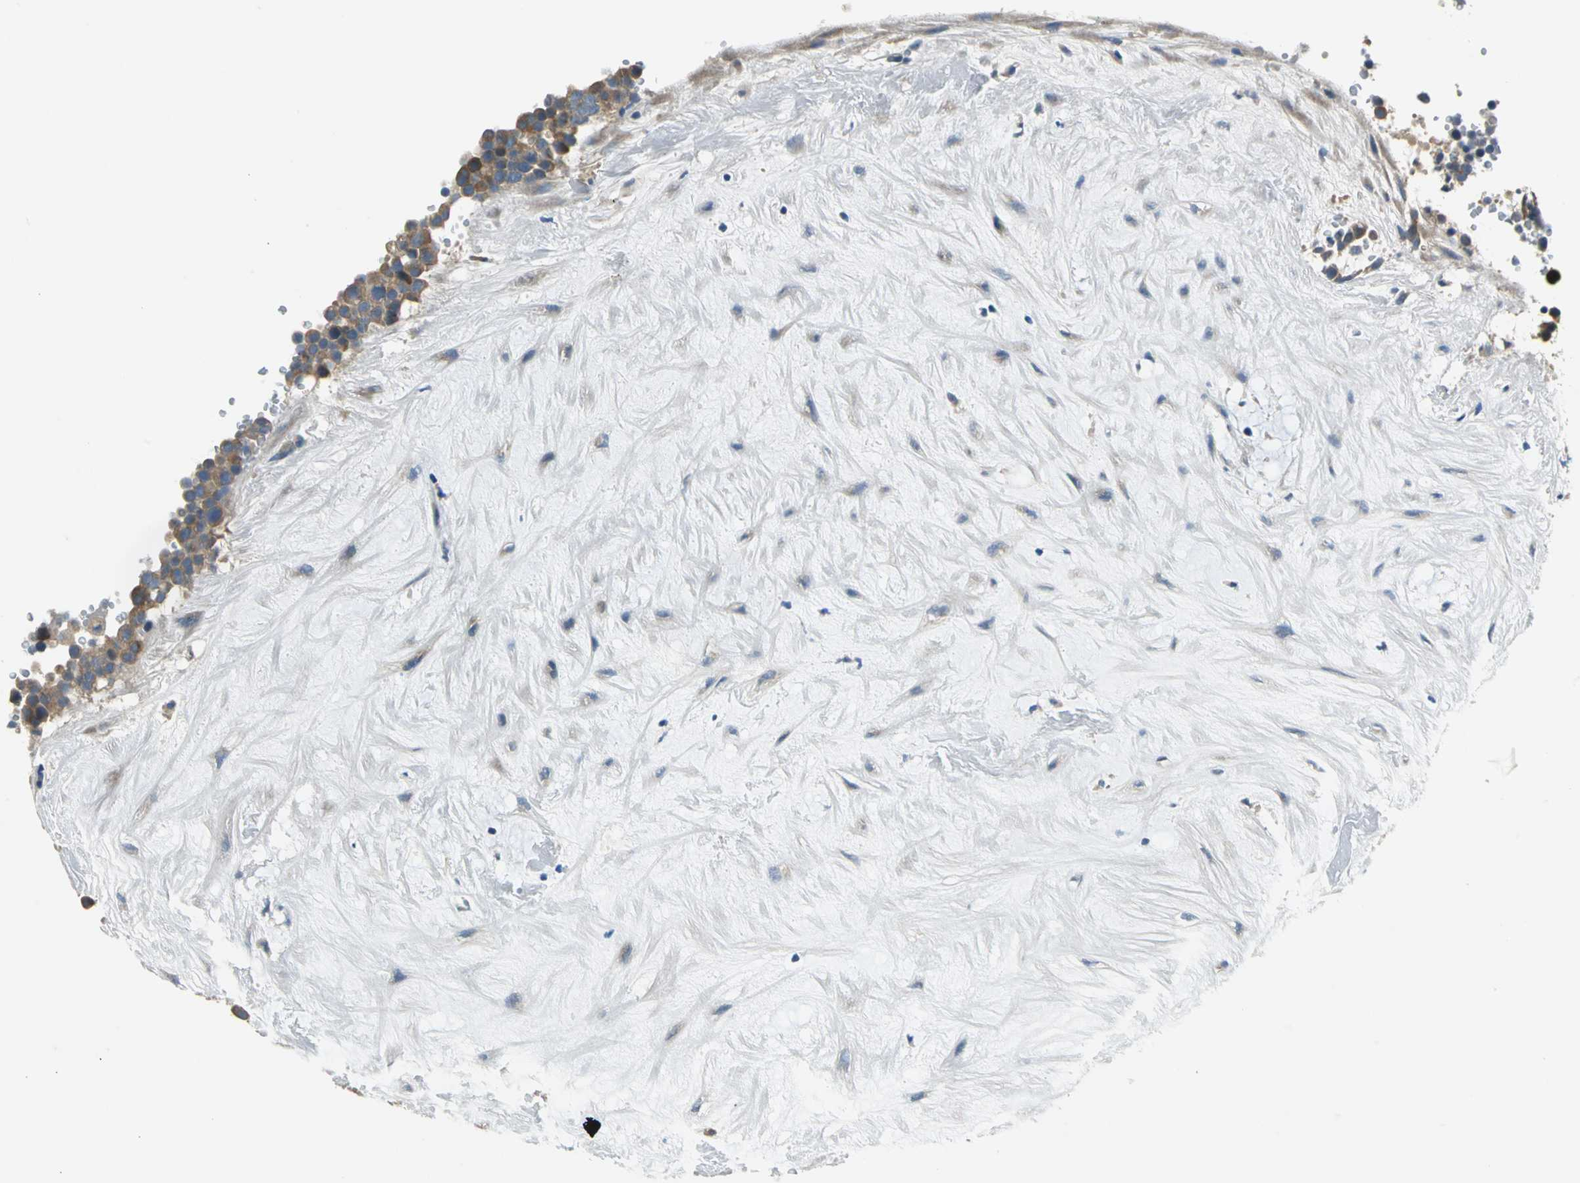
{"staining": {"intensity": "moderate", "quantity": ">75%", "location": "cytoplasmic/membranous"}, "tissue": "testis cancer", "cell_type": "Tumor cells", "image_type": "cancer", "snomed": [{"axis": "morphology", "description": "Seminoma, NOS"}, {"axis": "topography", "description": "Testis"}], "caption": "IHC micrograph of seminoma (testis) stained for a protein (brown), which displays medium levels of moderate cytoplasmic/membranous staining in approximately >75% of tumor cells.", "gene": "SLC16A7", "patient": {"sex": "male", "age": 71}}